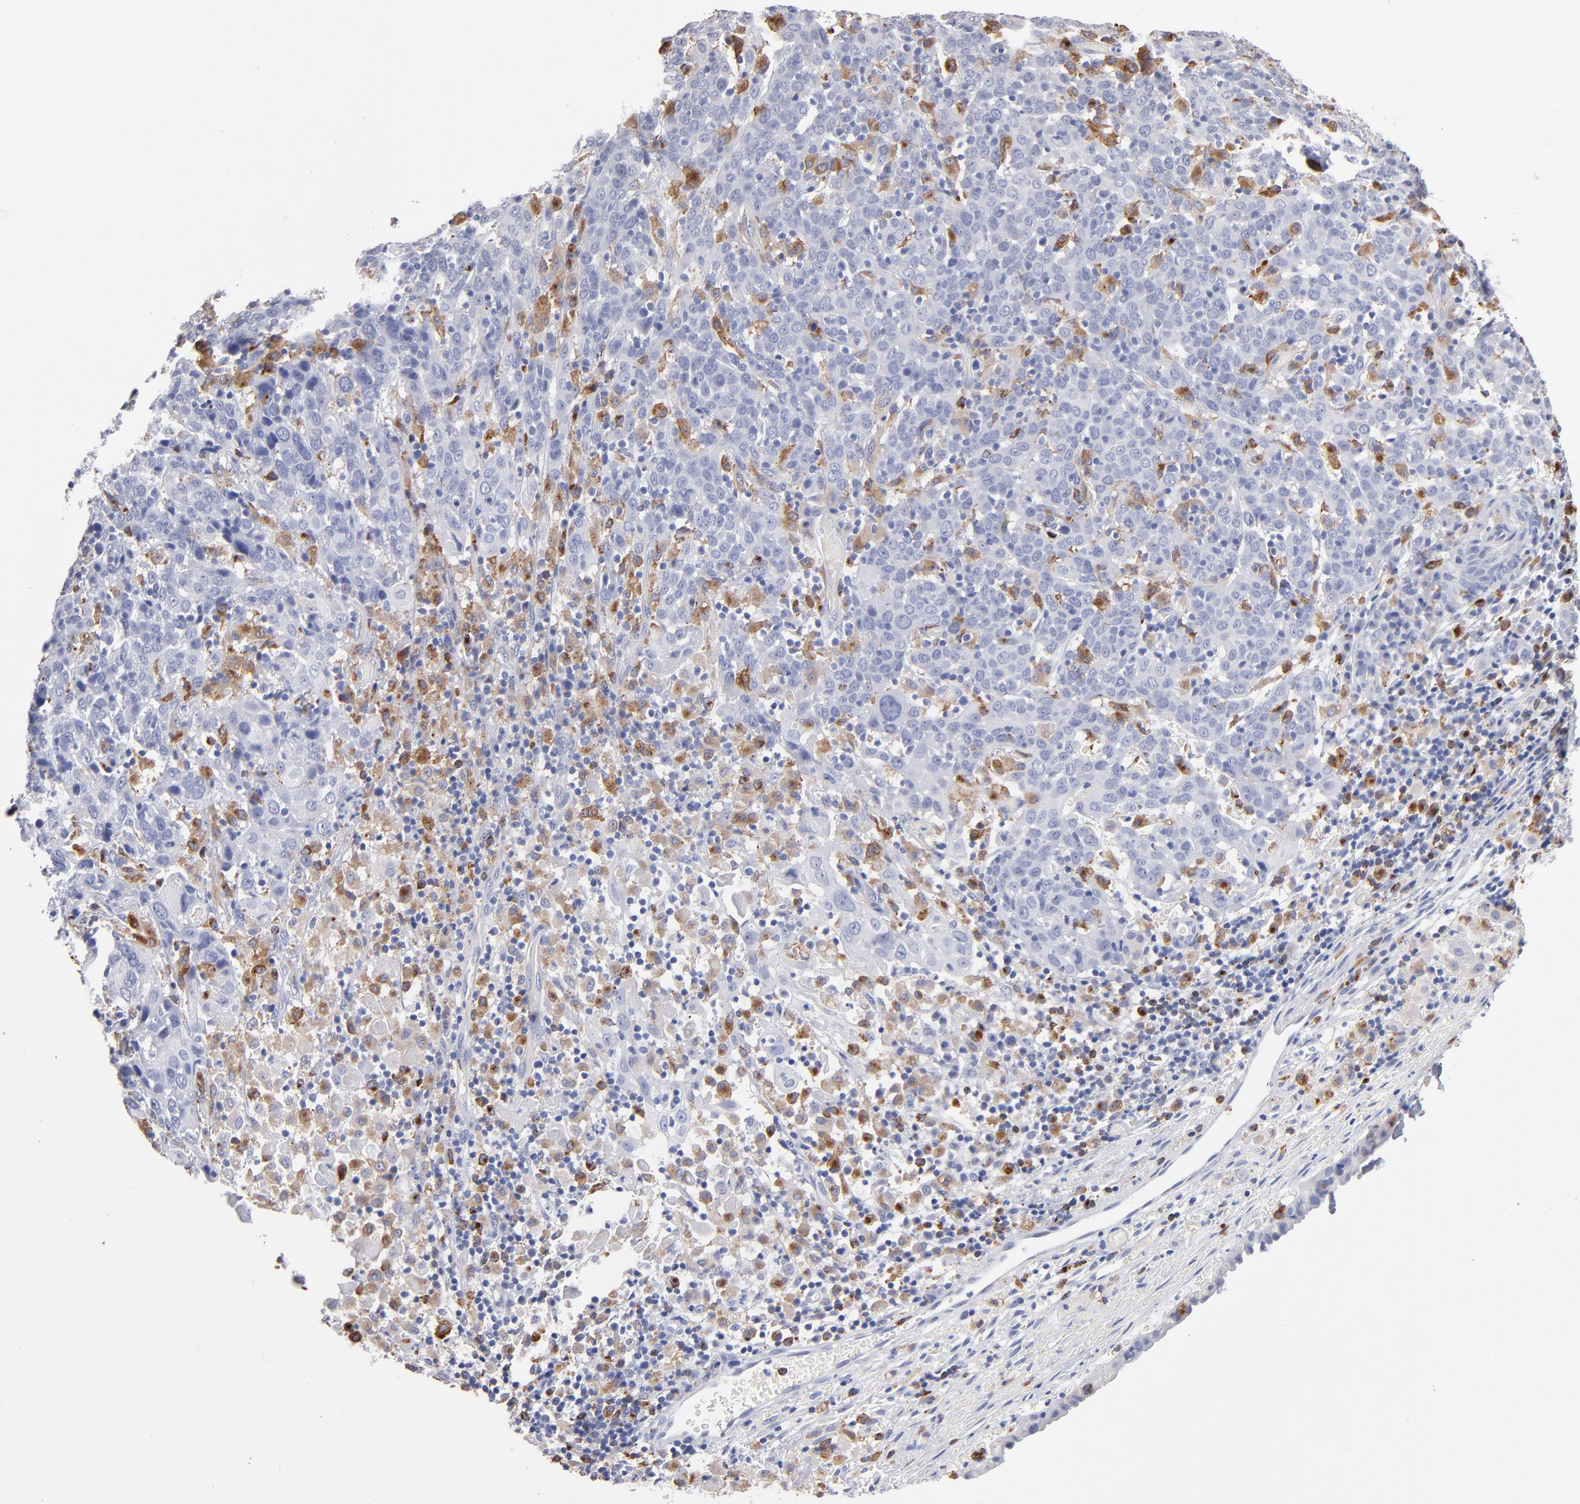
{"staining": {"intensity": "negative", "quantity": "none", "location": "none"}, "tissue": "cervical cancer", "cell_type": "Tumor cells", "image_type": "cancer", "snomed": [{"axis": "morphology", "description": "Normal tissue, NOS"}, {"axis": "morphology", "description": "Squamous cell carcinoma, NOS"}, {"axis": "topography", "description": "Cervix"}], "caption": "Cervical squamous cell carcinoma was stained to show a protein in brown. There is no significant expression in tumor cells. (DAB (3,3'-diaminobenzidine) IHC visualized using brightfield microscopy, high magnification).", "gene": "CD180", "patient": {"sex": "female", "age": 67}}